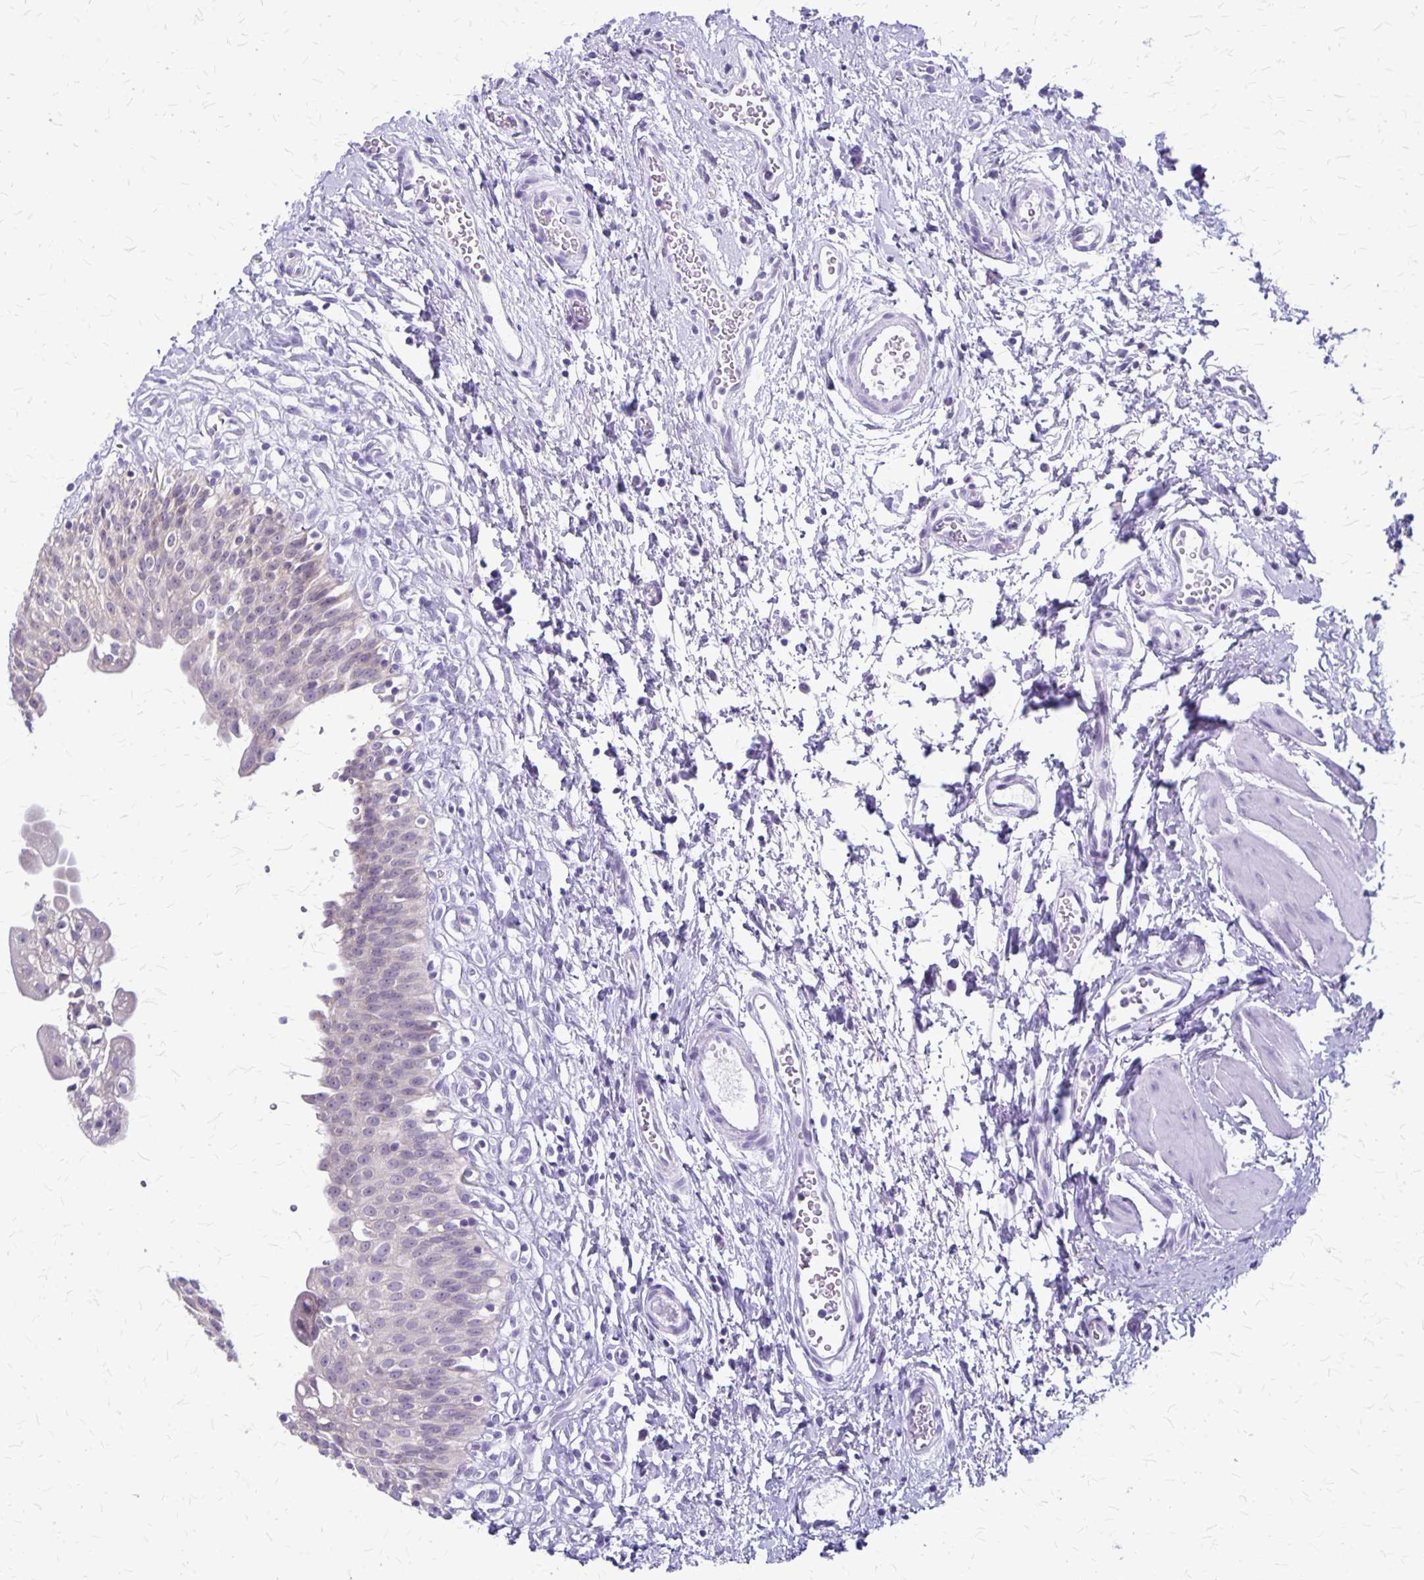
{"staining": {"intensity": "negative", "quantity": "none", "location": "none"}, "tissue": "urinary bladder", "cell_type": "Urothelial cells", "image_type": "normal", "snomed": [{"axis": "morphology", "description": "Normal tissue, NOS"}, {"axis": "topography", "description": "Urinary bladder"}], "caption": "High power microscopy micrograph of an immunohistochemistry histopathology image of unremarkable urinary bladder, revealing no significant positivity in urothelial cells.", "gene": "PLXNB3", "patient": {"sex": "male", "age": 51}}